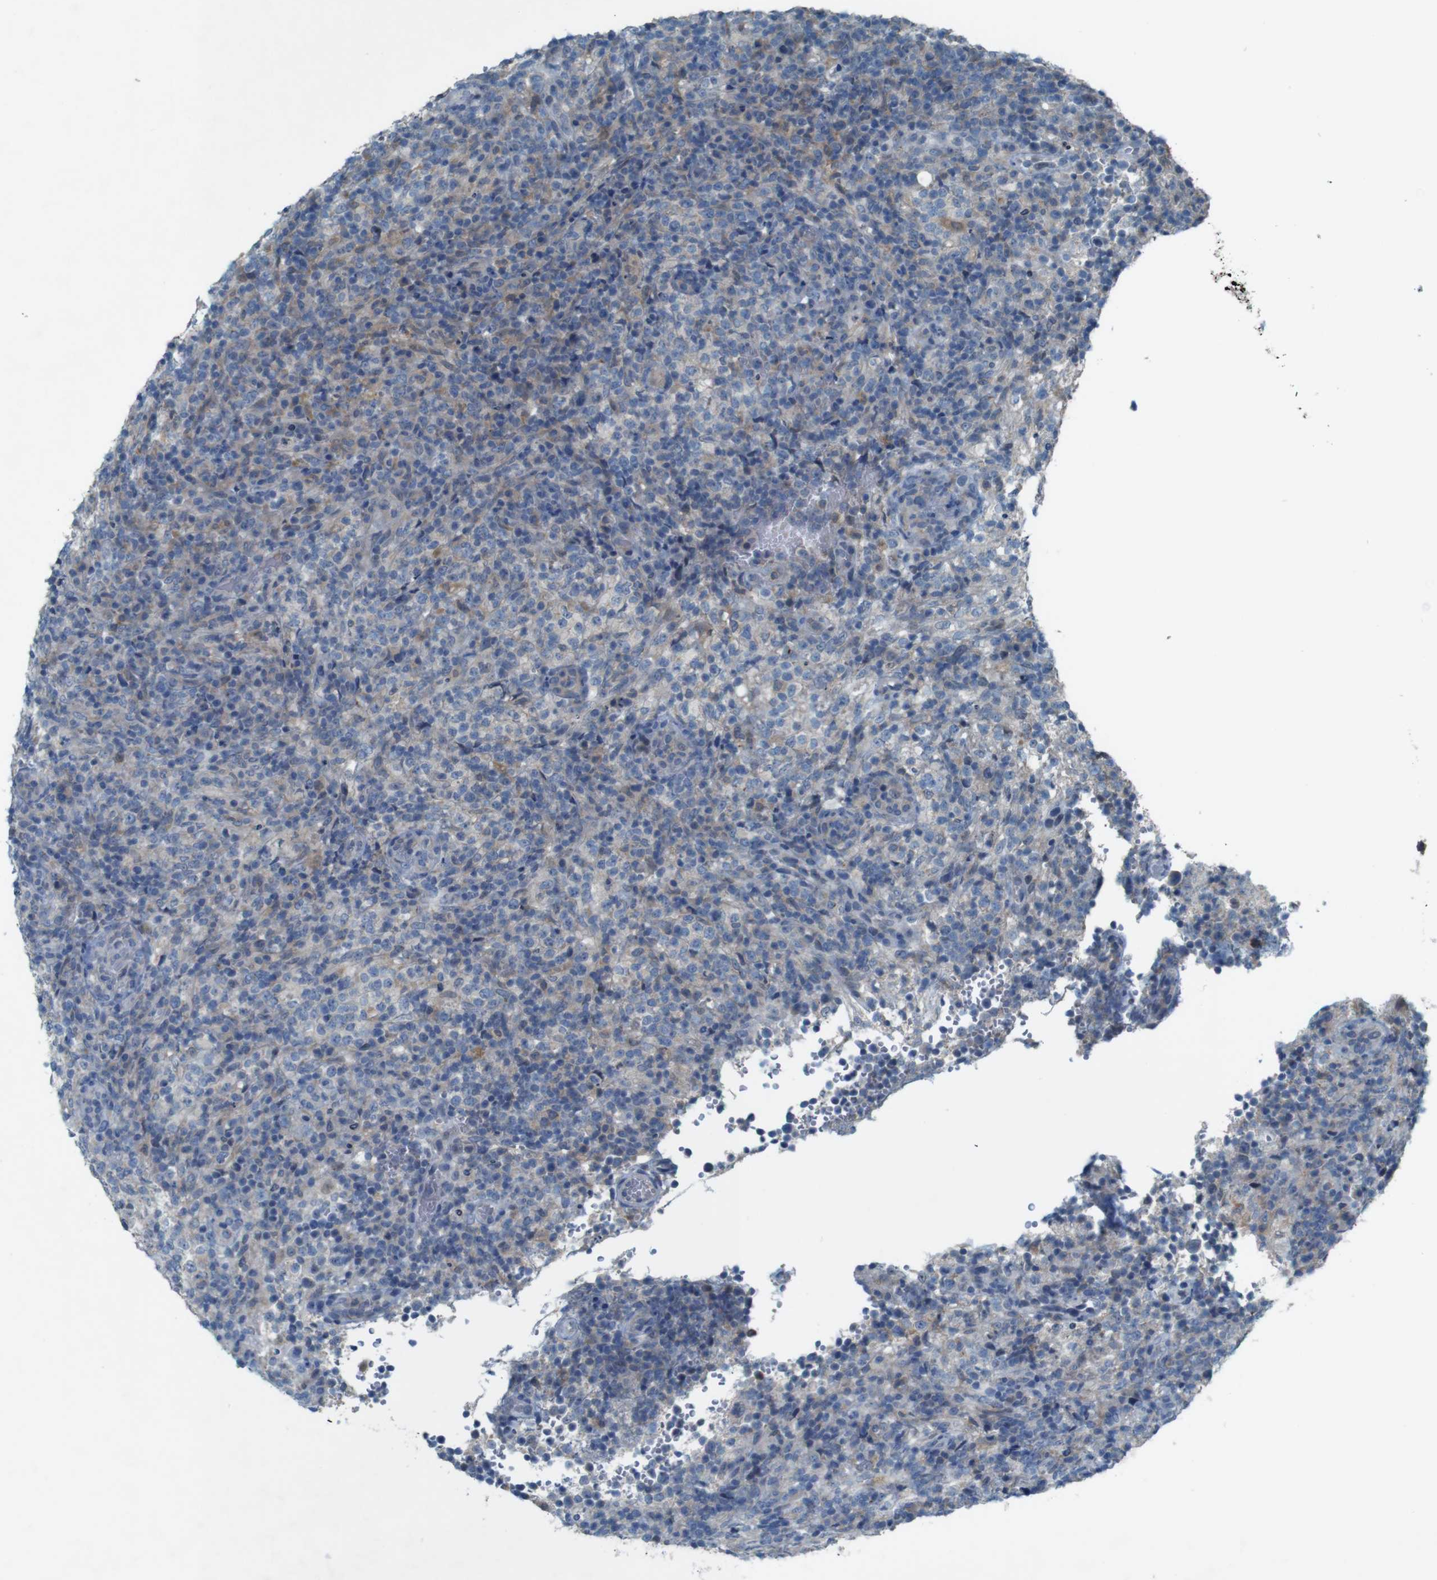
{"staining": {"intensity": "weak", "quantity": "<25%", "location": "cytoplasmic/membranous"}, "tissue": "lymphoma", "cell_type": "Tumor cells", "image_type": "cancer", "snomed": [{"axis": "morphology", "description": "Malignant lymphoma, non-Hodgkin's type, High grade"}, {"axis": "topography", "description": "Lymph node"}], "caption": "A high-resolution photomicrograph shows immunohistochemistry staining of lymphoma, which displays no significant positivity in tumor cells.", "gene": "MOGAT3", "patient": {"sex": "female", "age": 76}}